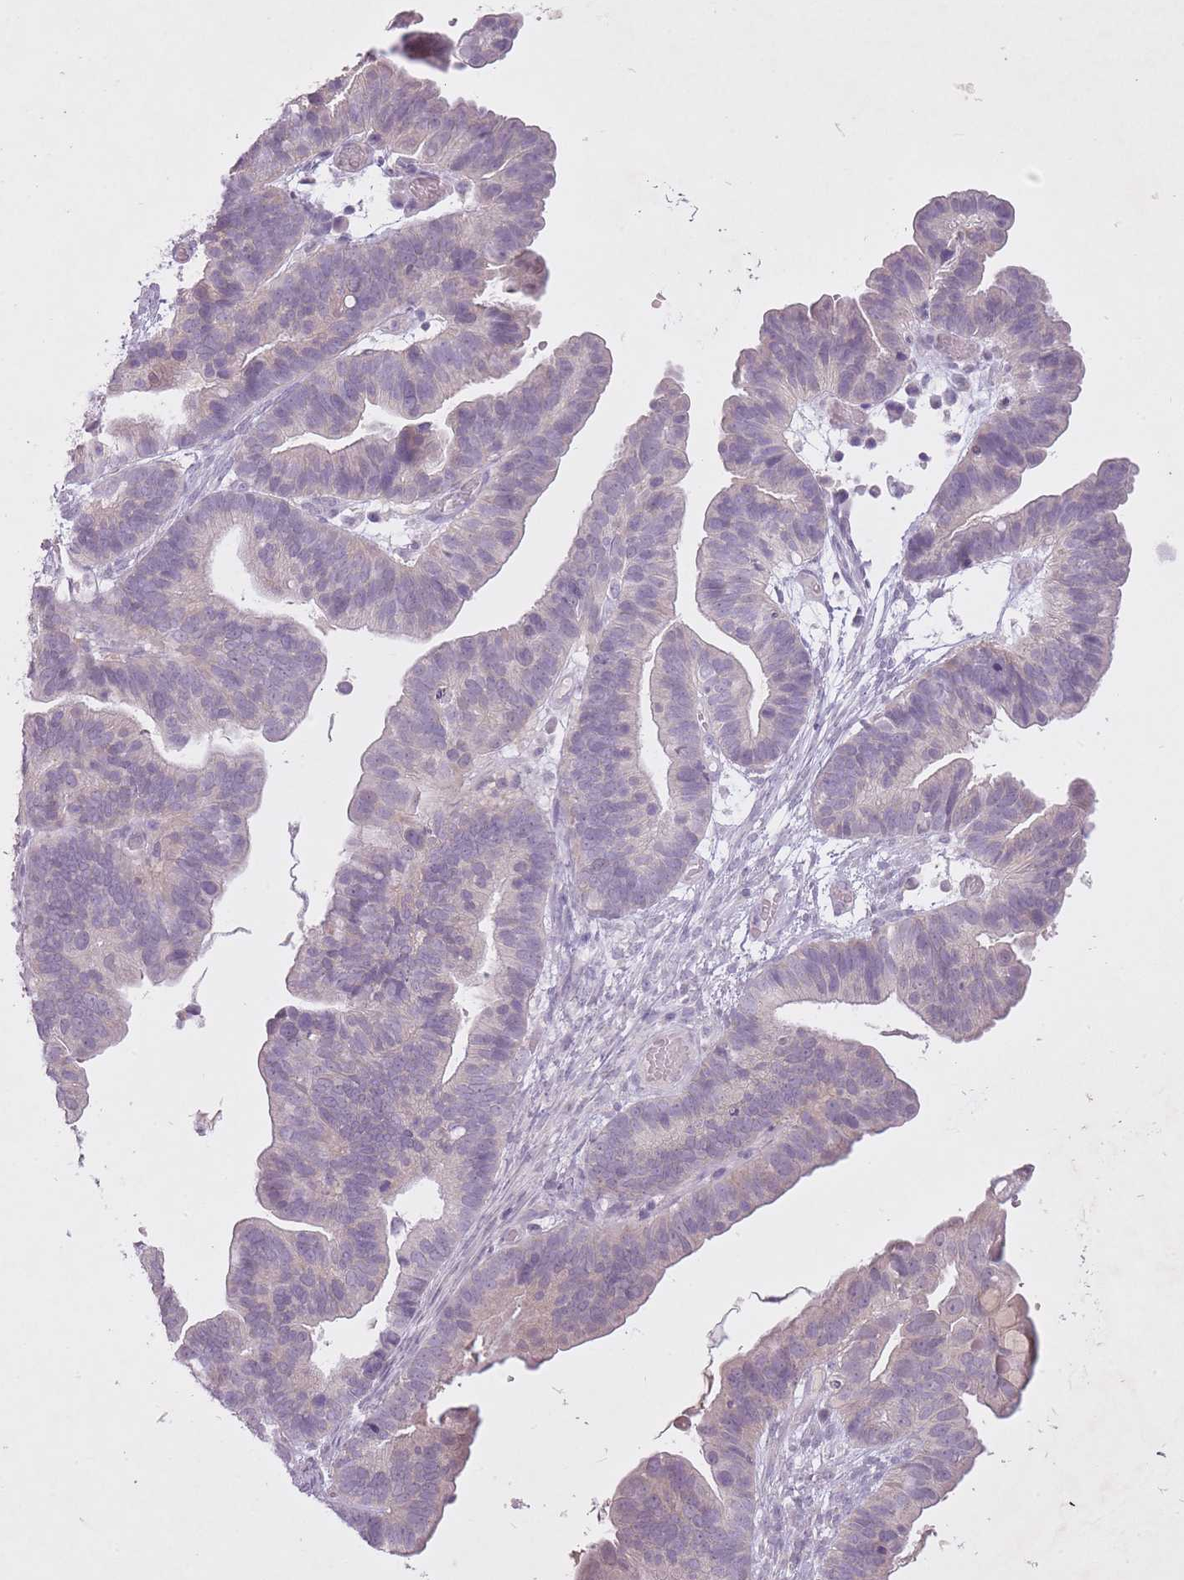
{"staining": {"intensity": "negative", "quantity": "none", "location": "none"}, "tissue": "ovarian cancer", "cell_type": "Tumor cells", "image_type": "cancer", "snomed": [{"axis": "morphology", "description": "Cystadenocarcinoma, serous, NOS"}, {"axis": "topography", "description": "Ovary"}], "caption": "High power microscopy photomicrograph of an immunohistochemistry (IHC) photomicrograph of serous cystadenocarcinoma (ovarian), revealing no significant expression in tumor cells. (Stains: DAB immunohistochemistry with hematoxylin counter stain, Microscopy: brightfield microscopy at high magnification).", "gene": "FAM43B", "patient": {"sex": "female", "age": 56}}